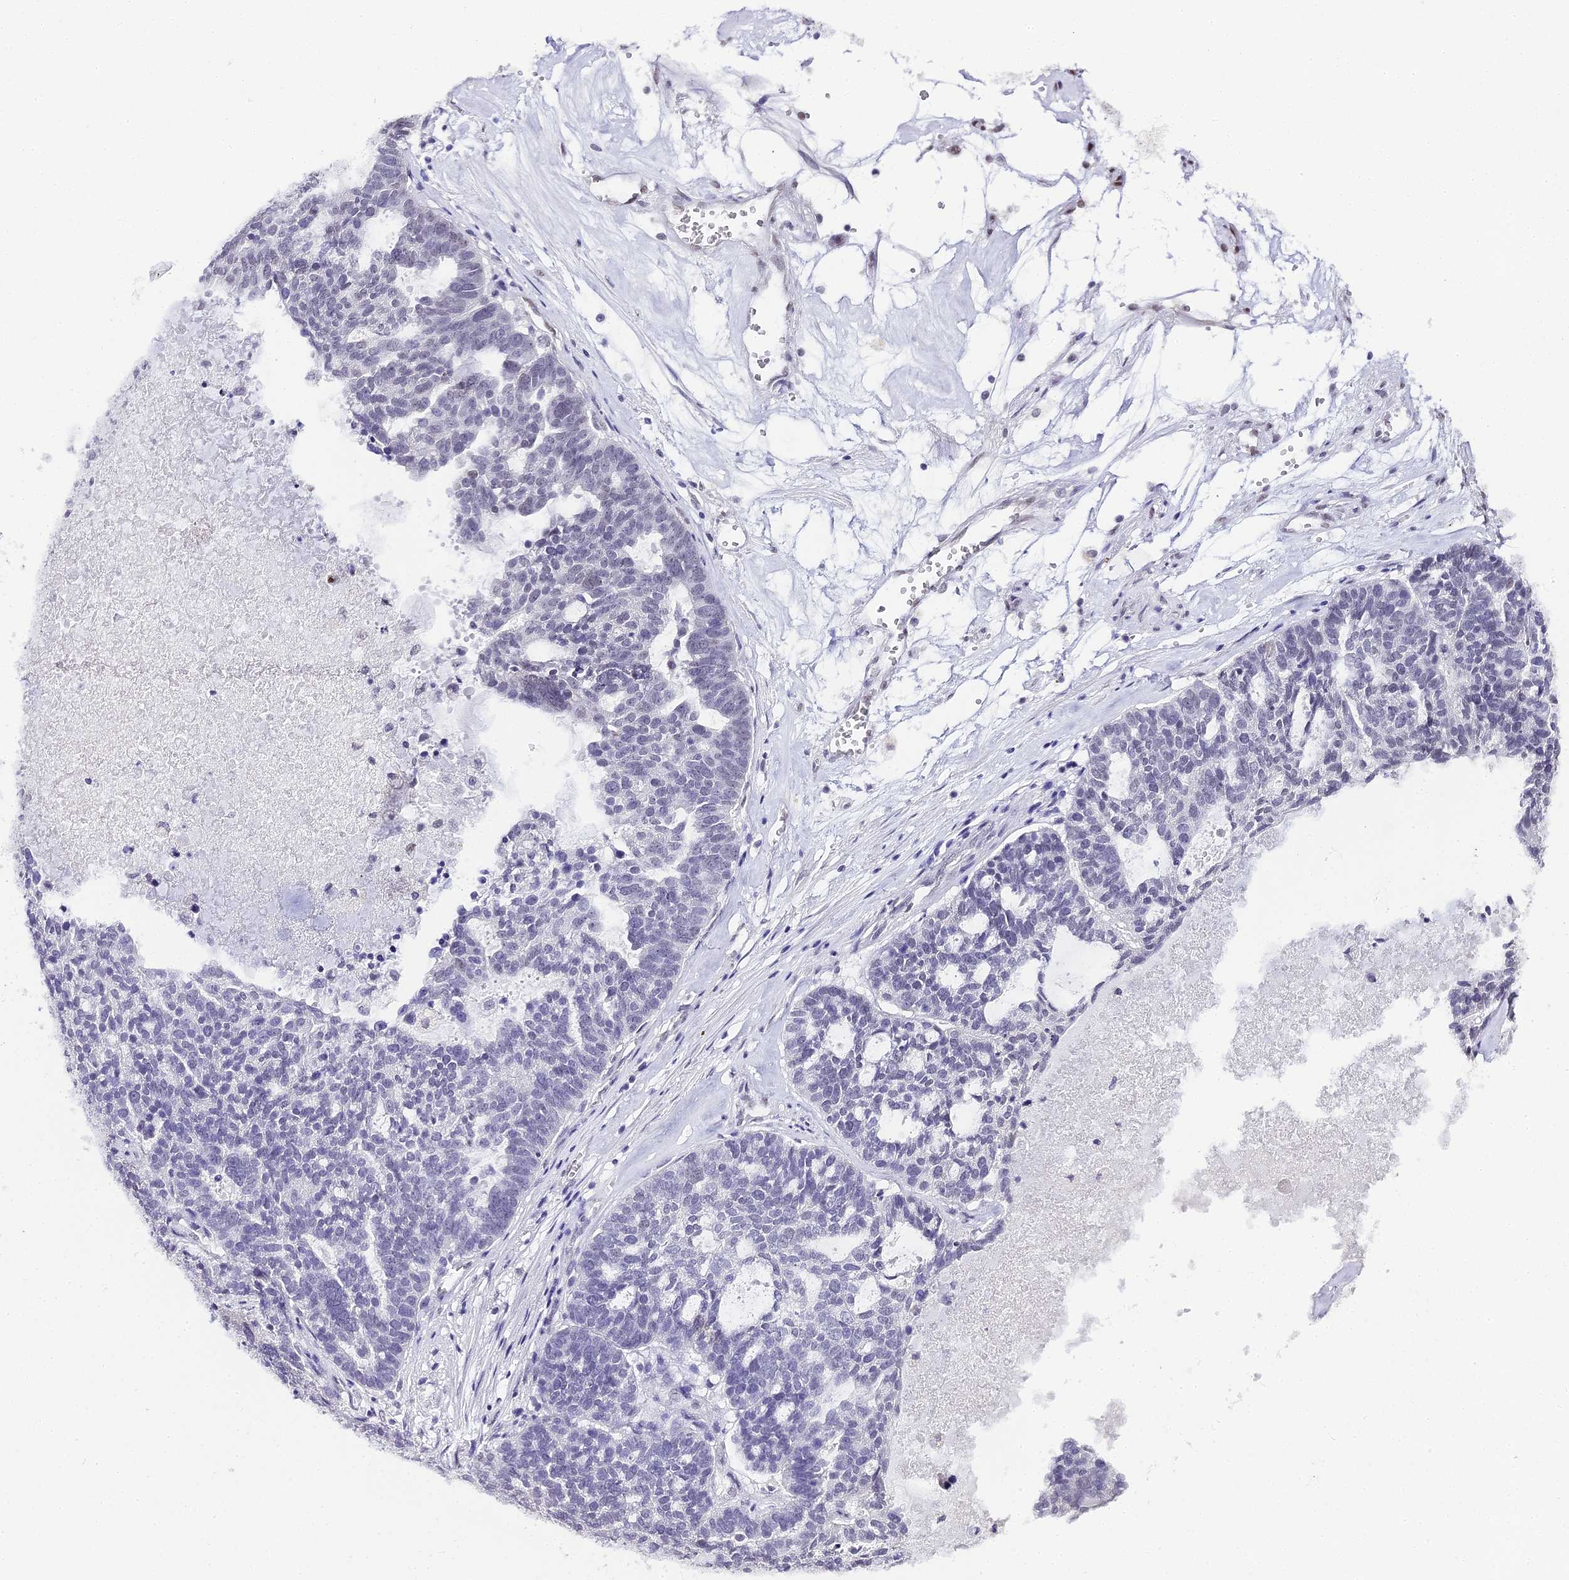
{"staining": {"intensity": "negative", "quantity": "none", "location": "none"}, "tissue": "ovarian cancer", "cell_type": "Tumor cells", "image_type": "cancer", "snomed": [{"axis": "morphology", "description": "Cystadenocarcinoma, serous, NOS"}, {"axis": "topography", "description": "Ovary"}], "caption": "Serous cystadenocarcinoma (ovarian) was stained to show a protein in brown. There is no significant staining in tumor cells. (Brightfield microscopy of DAB (3,3'-diaminobenzidine) IHC at high magnification).", "gene": "HNRNPA1", "patient": {"sex": "female", "age": 59}}